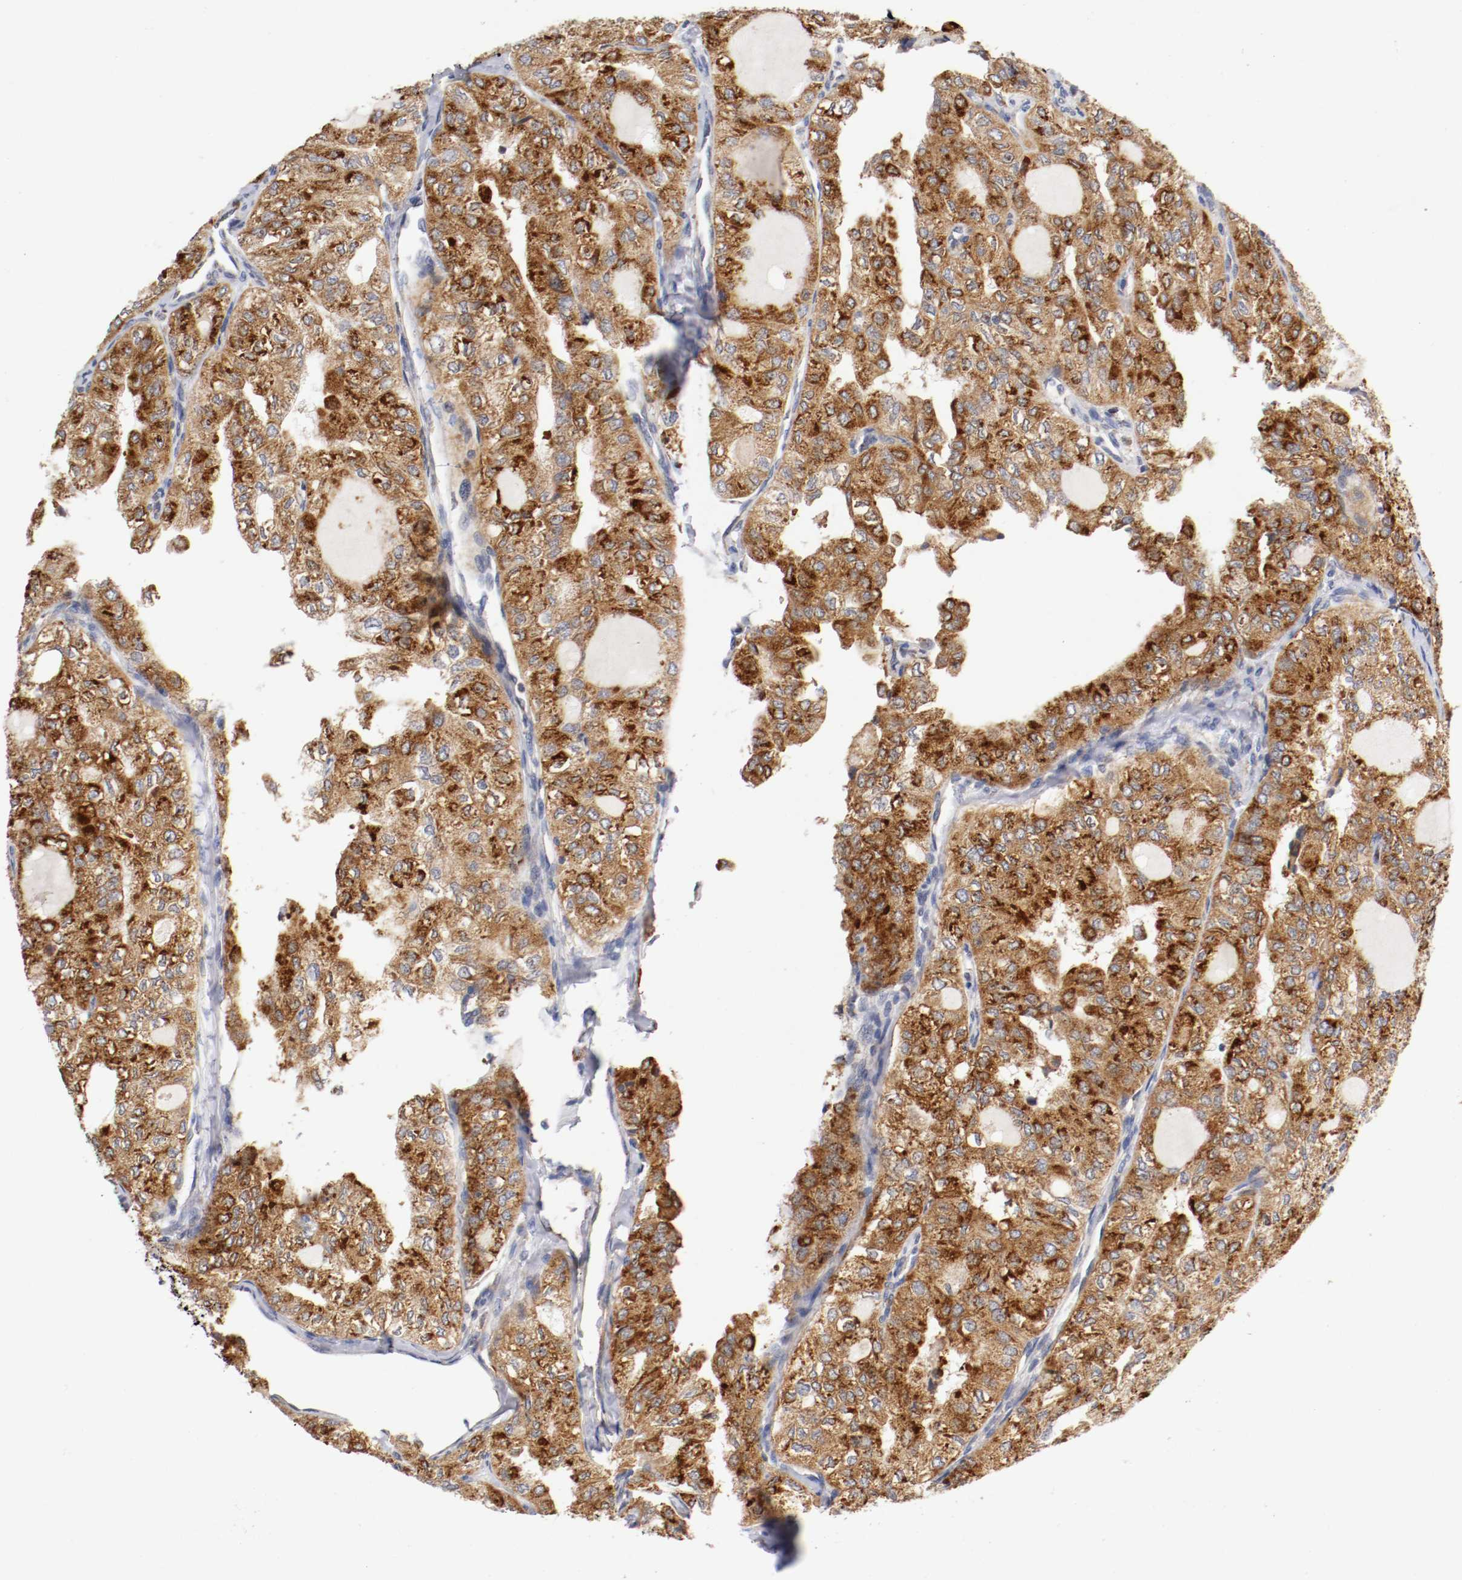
{"staining": {"intensity": "strong", "quantity": ">75%", "location": "cytoplasmic/membranous"}, "tissue": "thyroid cancer", "cell_type": "Tumor cells", "image_type": "cancer", "snomed": [{"axis": "morphology", "description": "Follicular adenoma carcinoma, NOS"}, {"axis": "topography", "description": "Thyroid gland"}], "caption": "Follicular adenoma carcinoma (thyroid) was stained to show a protein in brown. There is high levels of strong cytoplasmic/membranous positivity in about >75% of tumor cells.", "gene": "TRAF2", "patient": {"sex": "male", "age": 75}}